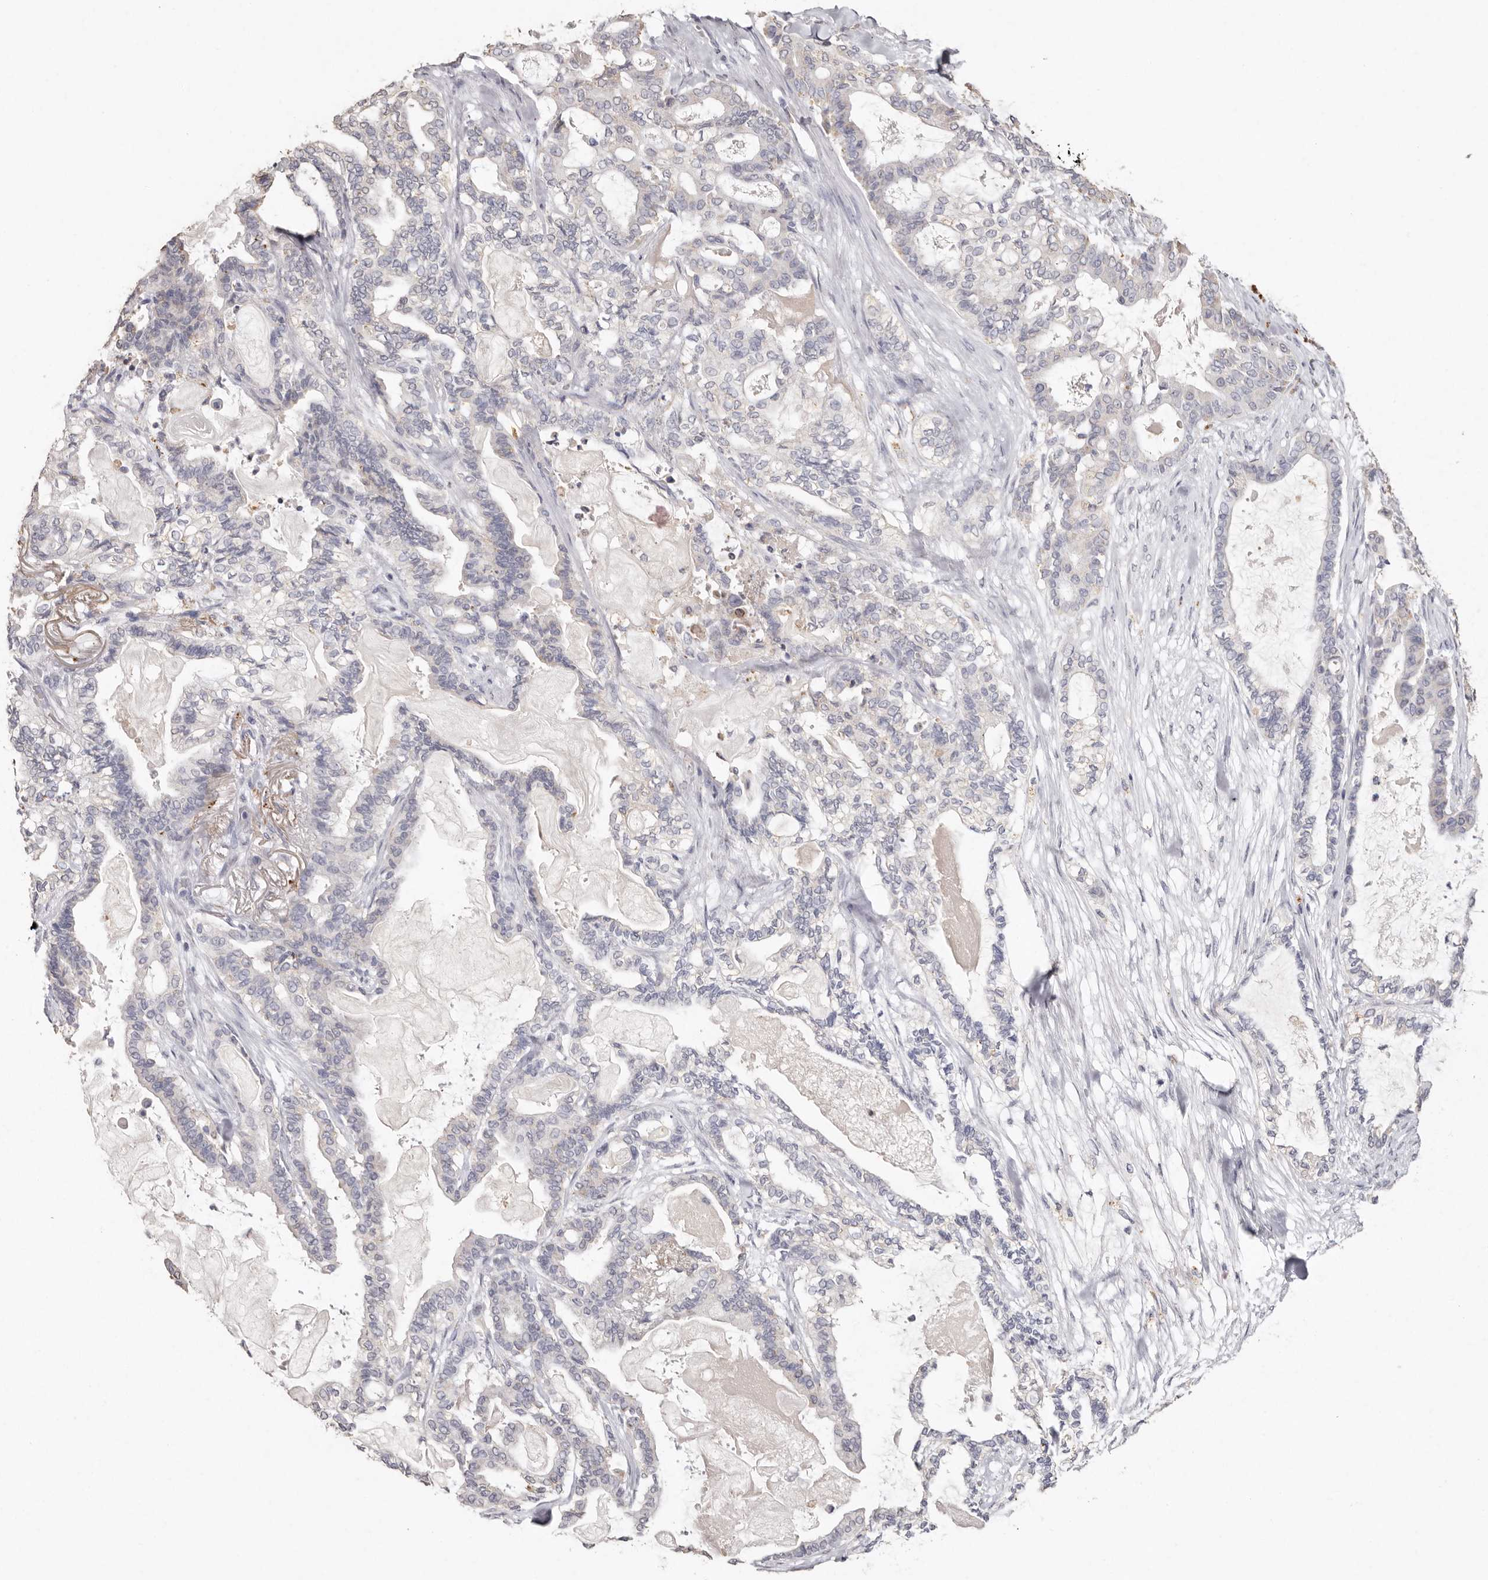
{"staining": {"intensity": "negative", "quantity": "none", "location": "none"}, "tissue": "pancreatic cancer", "cell_type": "Tumor cells", "image_type": "cancer", "snomed": [{"axis": "morphology", "description": "Adenocarcinoma, NOS"}, {"axis": "topography", "description": "Pancreas"}], "caption": "Tumor cells show no significant expression in pancreatic cancer. (Stains: DAB (3,3'-diaminobenzidine) immunohistochemistry with hematoxylin counter stain, Microscopy: brightfield microscopy at high magnification).", "gene": "FAM185A", "patient": {"sex": "male", "age": 63}}